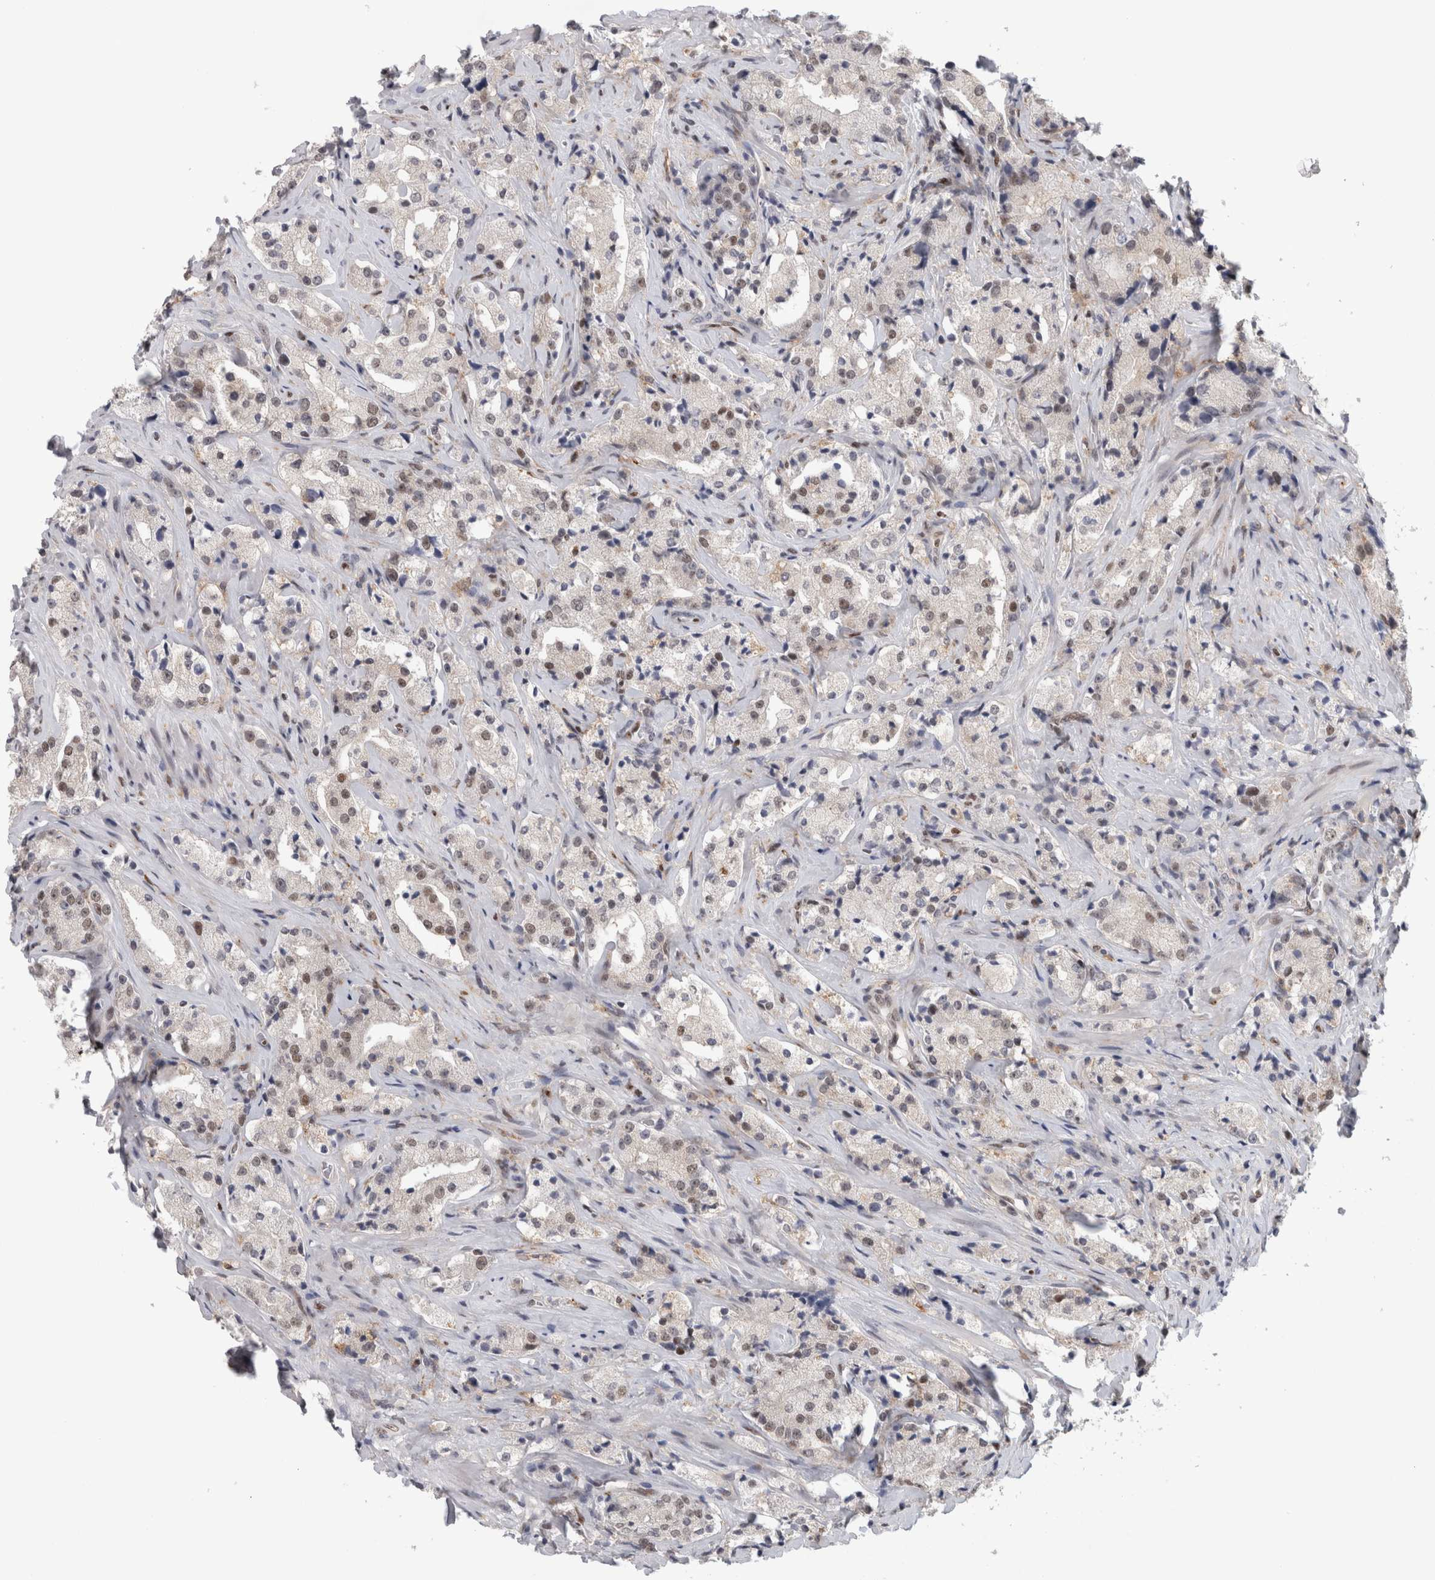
{"staining": {"intensity": "weak", "quantity": "25%-75%", "location": "nuclear"}, "tissue": "prostate cancer", "cell_type": "Tumor cells", "image_type": "cancer", "snomed": [{"axis": "morphology", "description": "Adenocarcinoma, High grade"}, {"axis": "topography", "description": "Prostate"}], "caption": "Immunohistochemistry histopathology image of human prostate high-grade adenocarcinoma stained for a protein (brown), which displays low levels of weak nuclear expression in approximately 25%-75% of tumor cells.", "gene": "SRARP", "patient": {"sex": "male", "age": 63}}